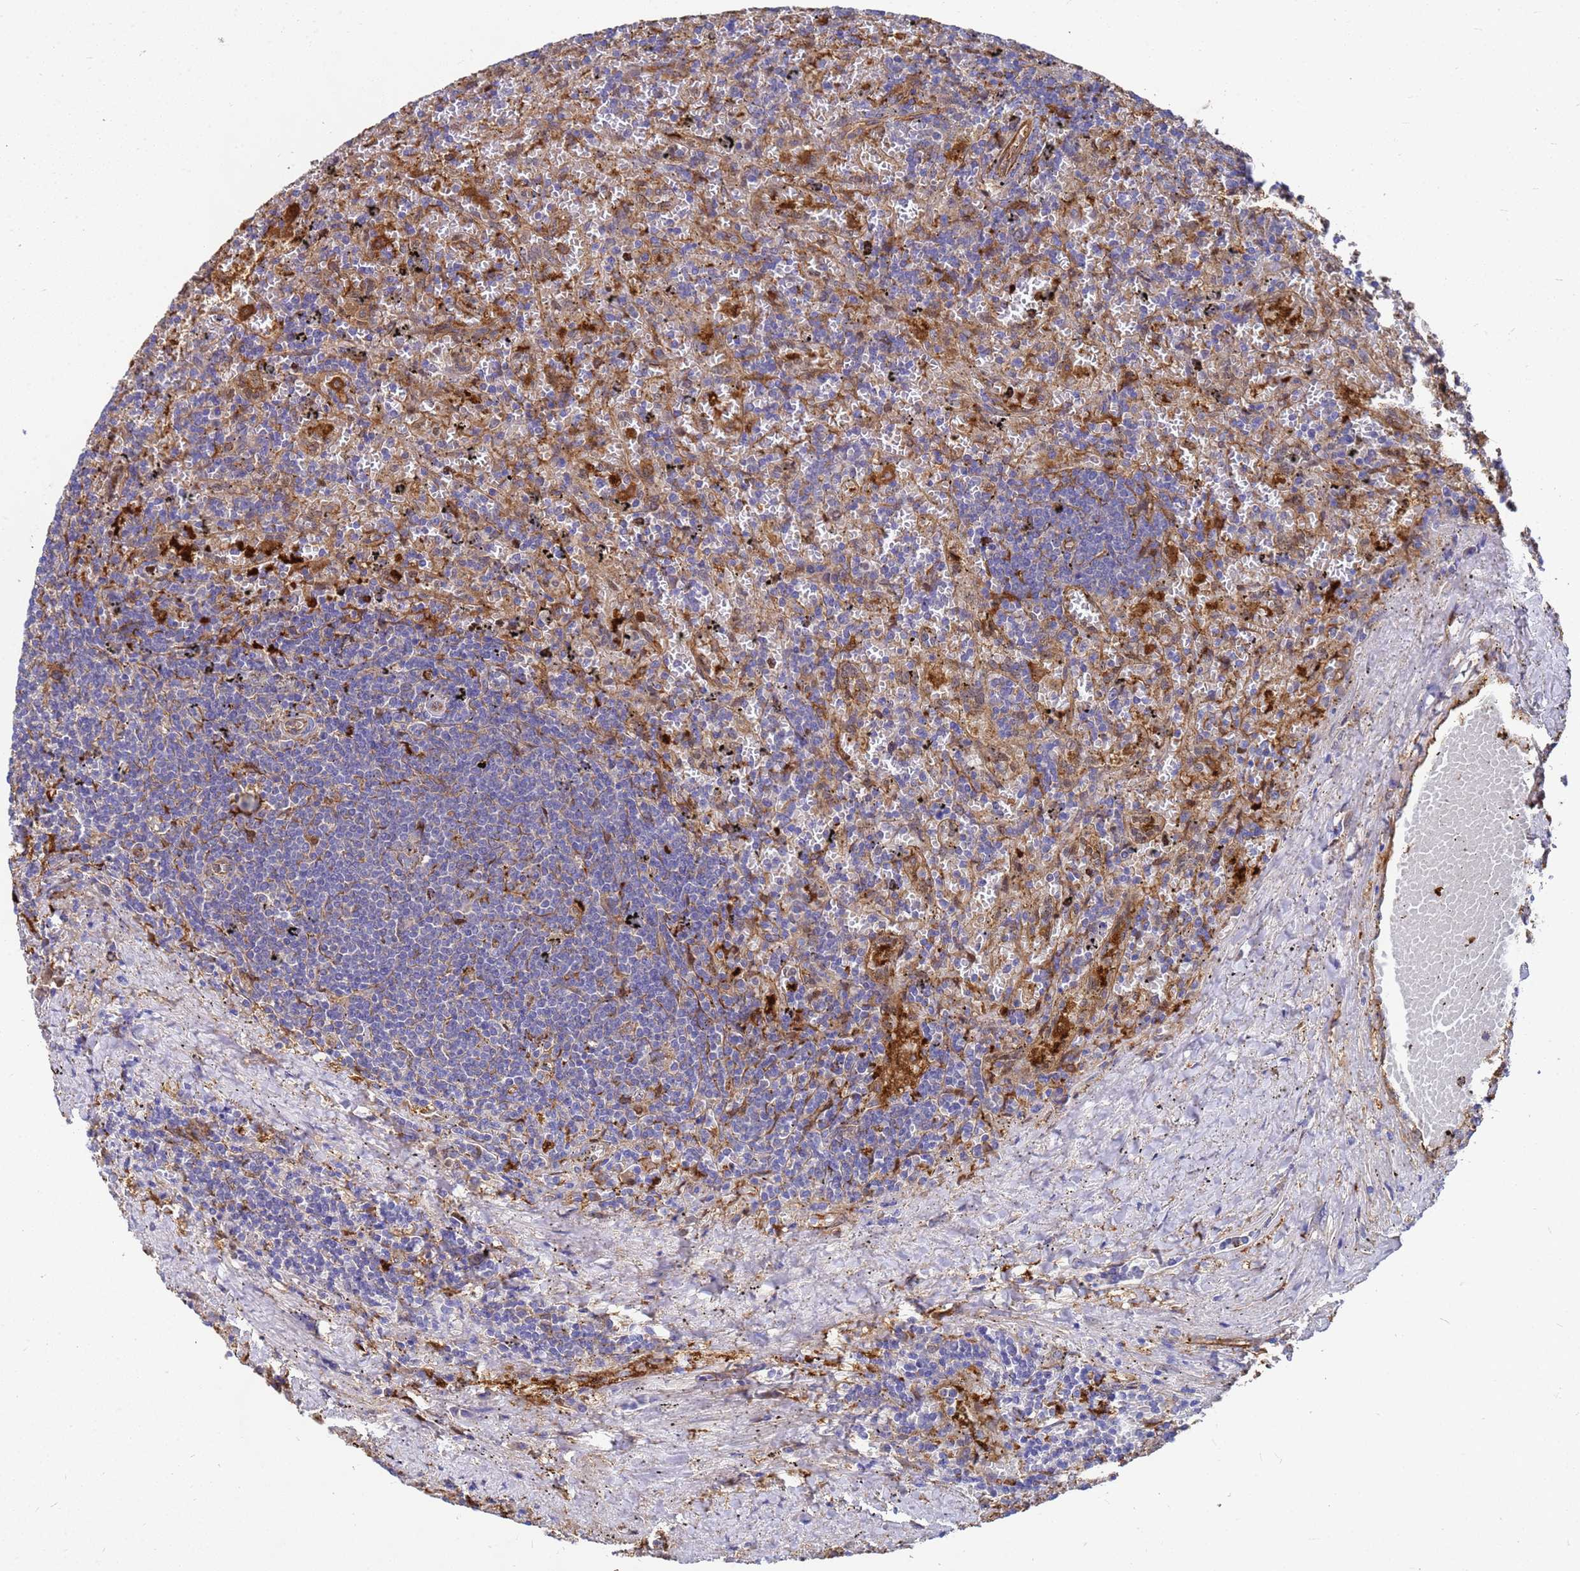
{"staining": {"intensity": "negative", "quantity": "none", "location": "none"}, "tissue": "lymphoma", "cell_type": "Tumor cells", "image_type": "cancer", "snomed": [{"axis": "morphology", "description": "Malignant lymphoma, non-Hodgkin's type, Low grade"}, {"axis": "topography", "description": "Spleen"}], "caption": "Immunohistochemical staining of lymphoma shows no significant positivity in tumor cells.", "gene": "SLC35E2B", "patient": {"sex": "male", "age": 76}}